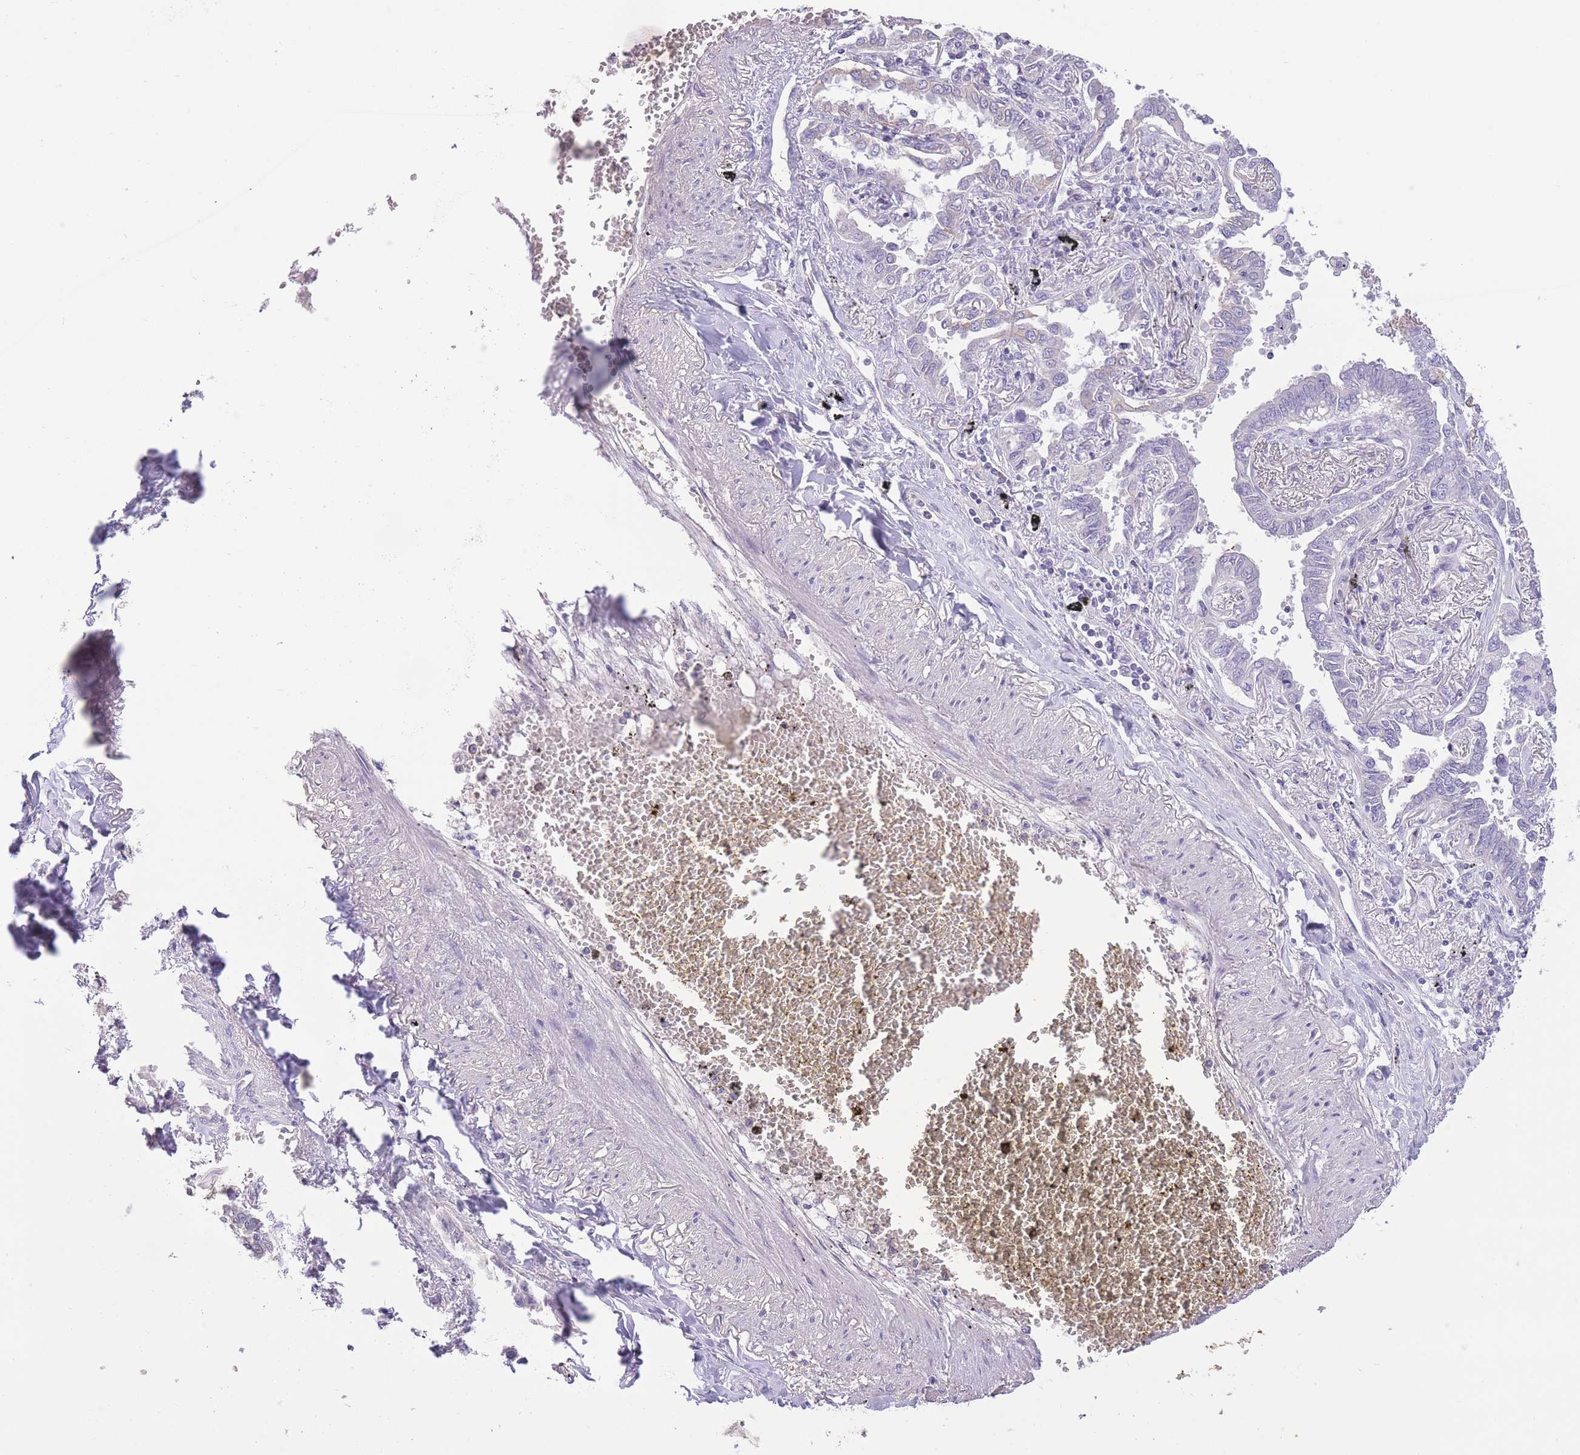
{"staining": {"intensity": "negative", "quantity": "none", "location": "none"}, "tissue": "lung cancer", "cell_type": "Tumor cells", "image_type": "cancer", "snomed": [{"axis": "morphology", "description": "Adenocarcinoma, NOS"}, {"axis": "topography", "description": "Lung"}], "caption": "An immunohistochemistry (IHC) image of lung cancer (adenocarcinoma) is shown. There is no staining in tumor cells of lung cancer (adenocarcinoma).", "gene": "WDR70", "patient": {"sex": "male", "age": 67}}